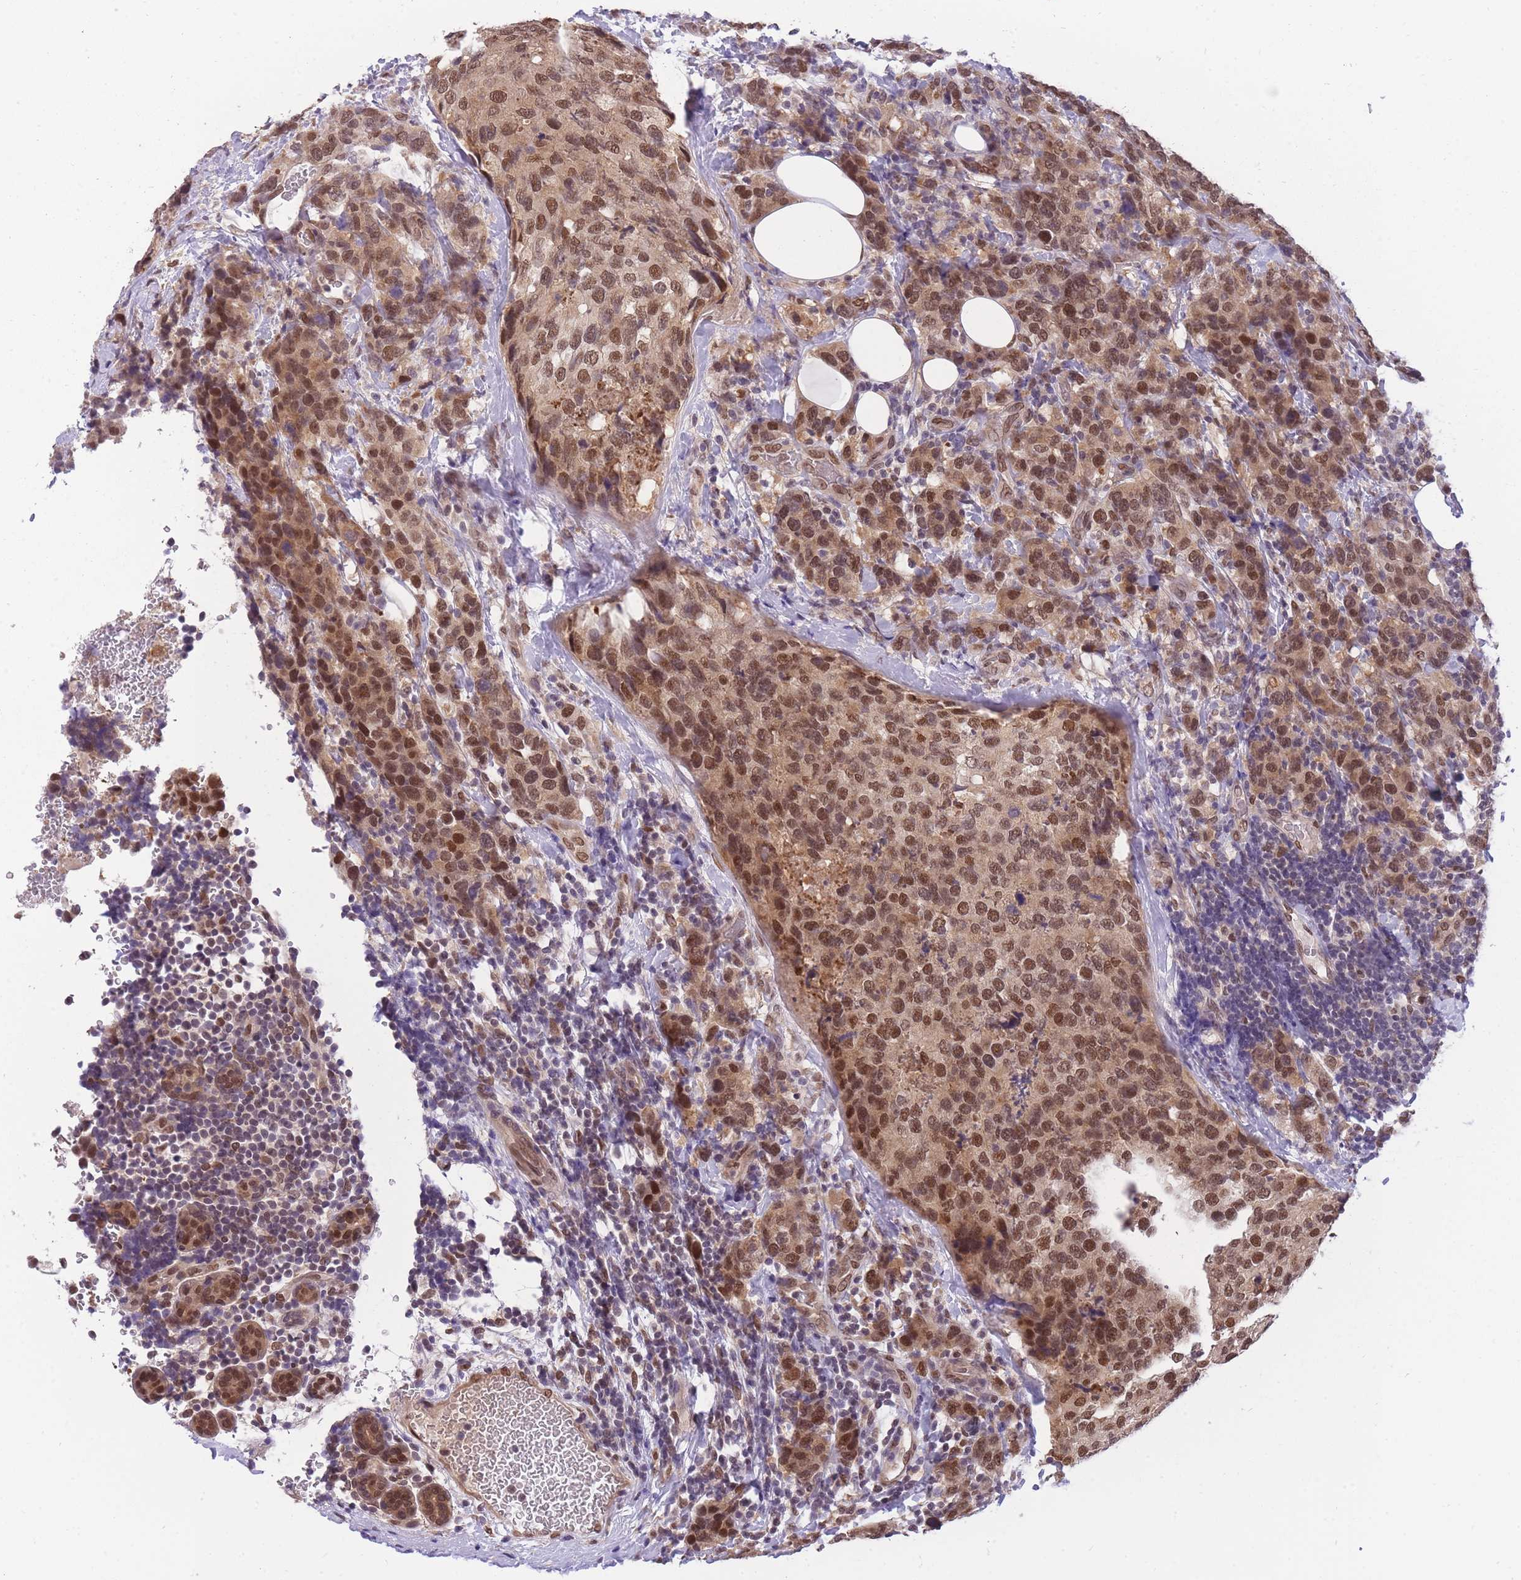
{"staining": {"intensity": "moderate", "quantity": ">75%", "location": "cytoplasmic/membranous,nuclear"}, "tissue": "breast cancer", "cell_type": "Tumor cells", "image_type": "cancer", "snomed": [{"axis": "morphology", "description": "Lobular carcinoma"}, {"axis": "topography", "description": "Breast"}], "caption": "The photomicrograph demonstrates staining of lobular carcinoma (breast), revealing moderate cytoplasmic/membranous and nuclear protein staining (brown color) within tumor cells.", "gene": "CDIP1", "patient": {"sex": "female", "age": 59}}